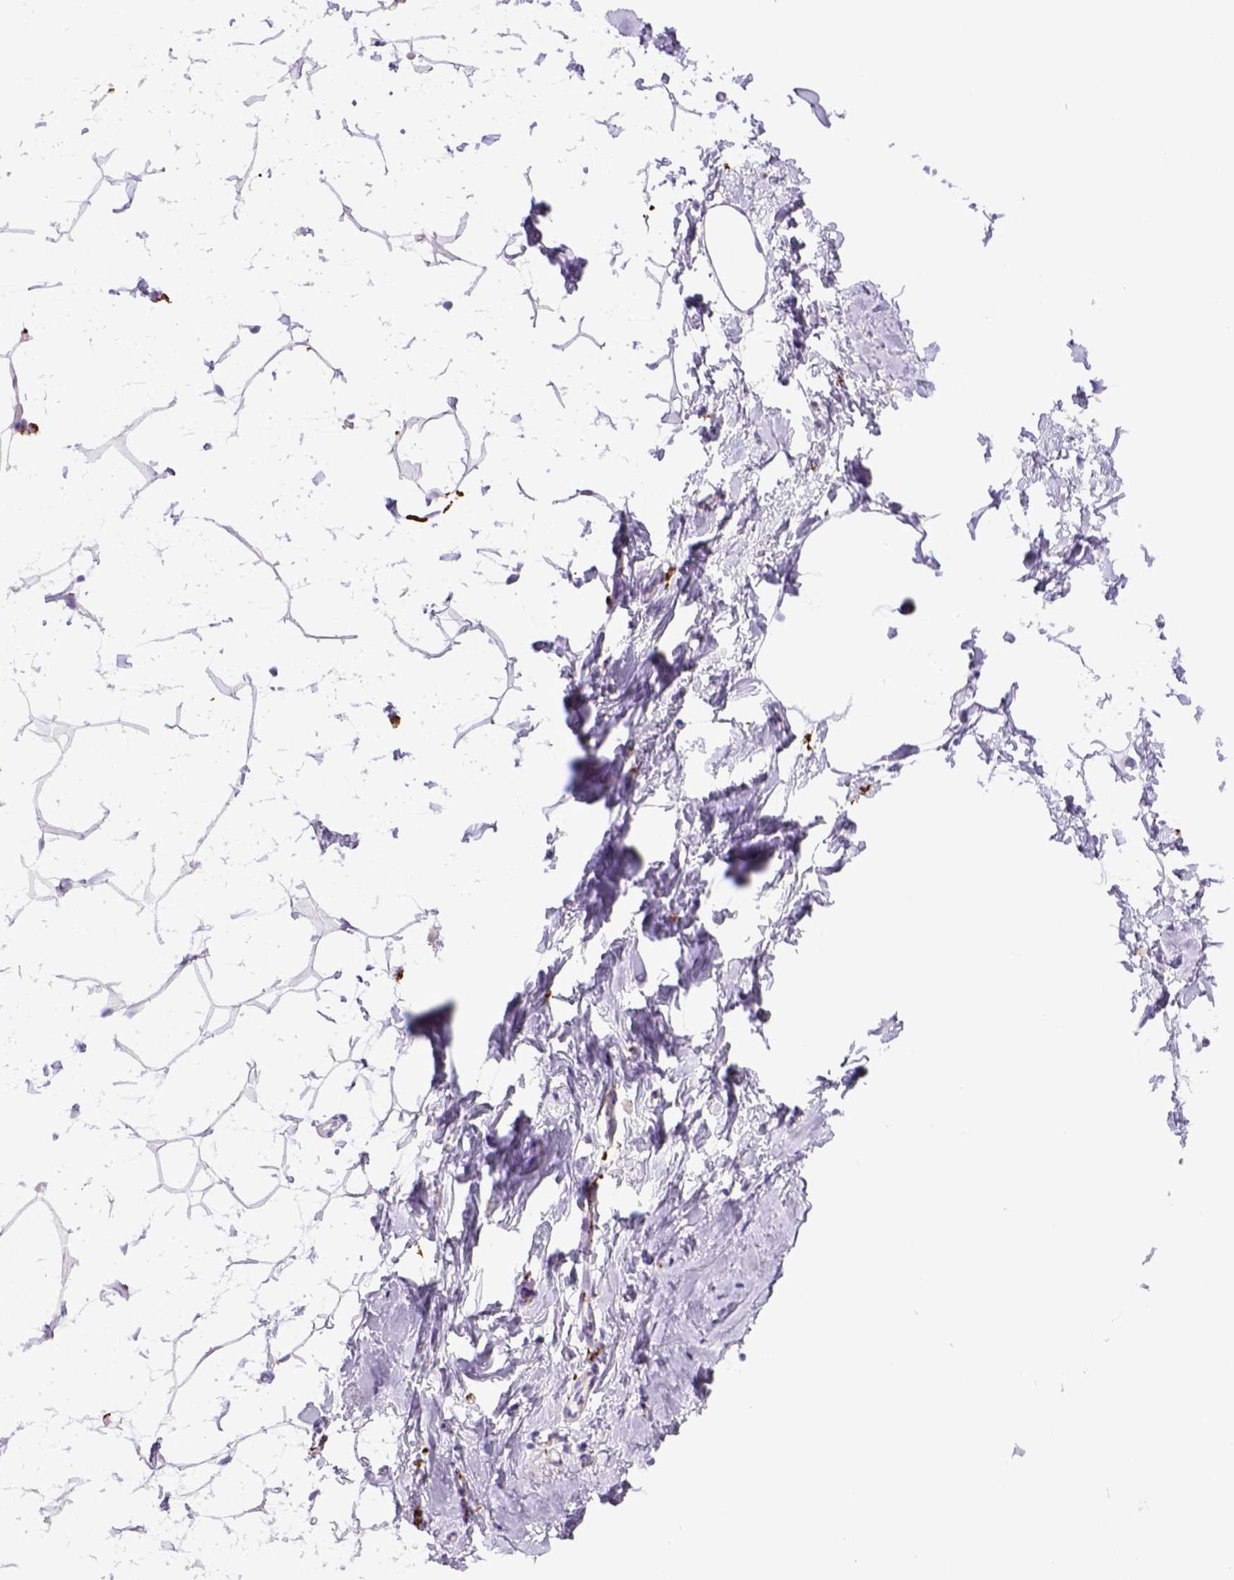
{"staining": {"intensity": "negative", "quantity": "none", "location": "none"}, "tissue": "breast", "cell_type": "Adipocytes", "image_type": "normal", "snomed": [{"axis": "morphology", "description": "Normal tissue, NOS"}, {"axis": "topography", "description": "Breast"}], "caption": "Immunohistochemical staining of unremarkable human breast shows no significant positivity in adipocytes. (DAB (3,3'-diaminobenzidine) IHC with hematoxylin counter stain).", "gene": "CD68", "patient": {"sex": "female", "age": 32}}